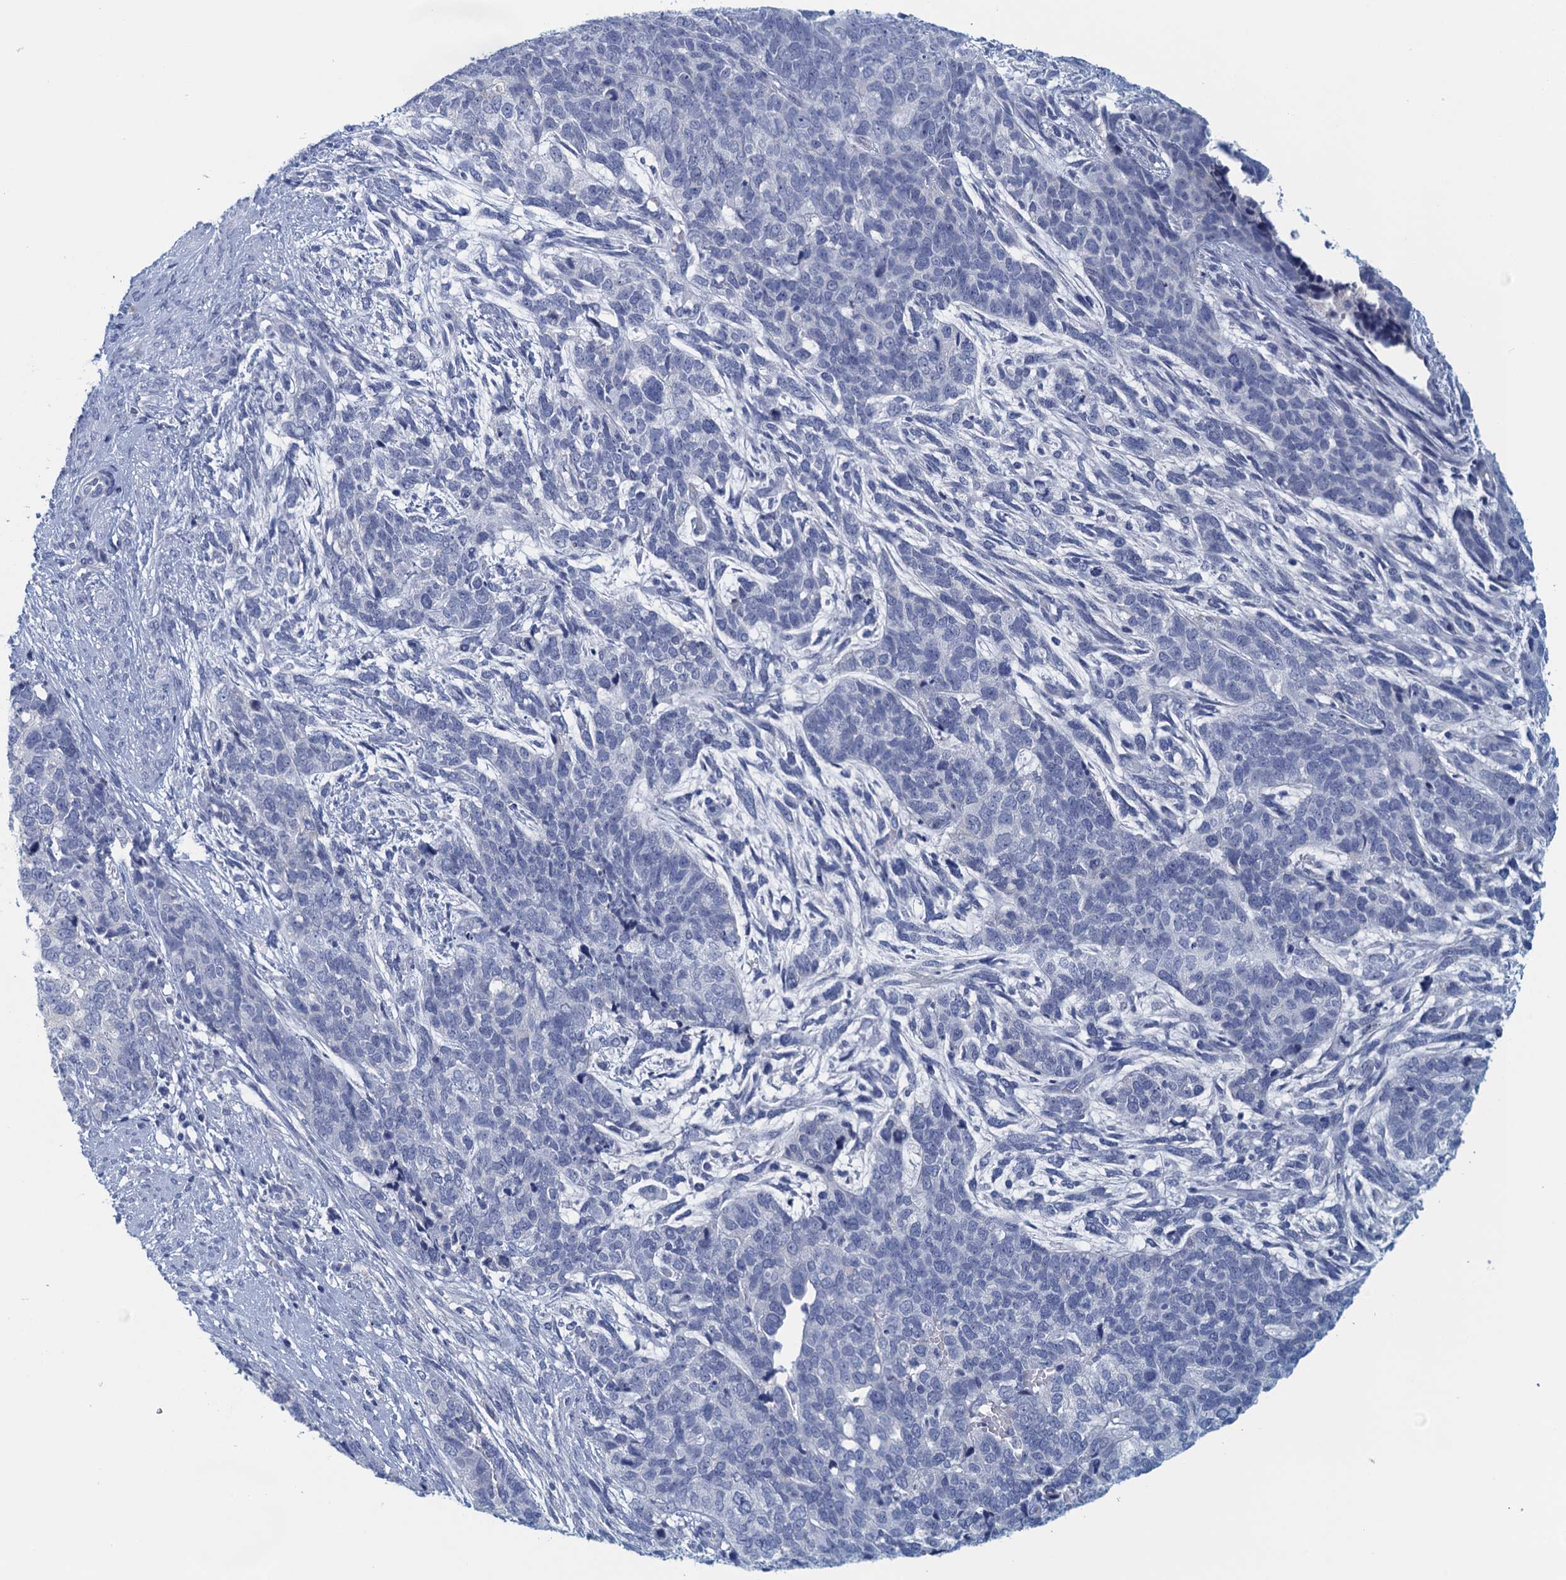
{"staining": {"intensity": "negative", "quantity": "none", "location": "none"}, "tissue": "cervical cancer", "cell_type": "Tumor cells", "image_type": "cancer", "snomed": [{"axis": "morphology", "description": "Squamous cell carcinoma, NOS"}, {"axis": "topography", "description": "Cervix"}], "caption": "Cervical cancer stained for a protein using immunohistochemistry (IHC) shows no expression tumor cells.", "gene": "CYP51A1", "patient": {"sex": "female", "age": 63}}